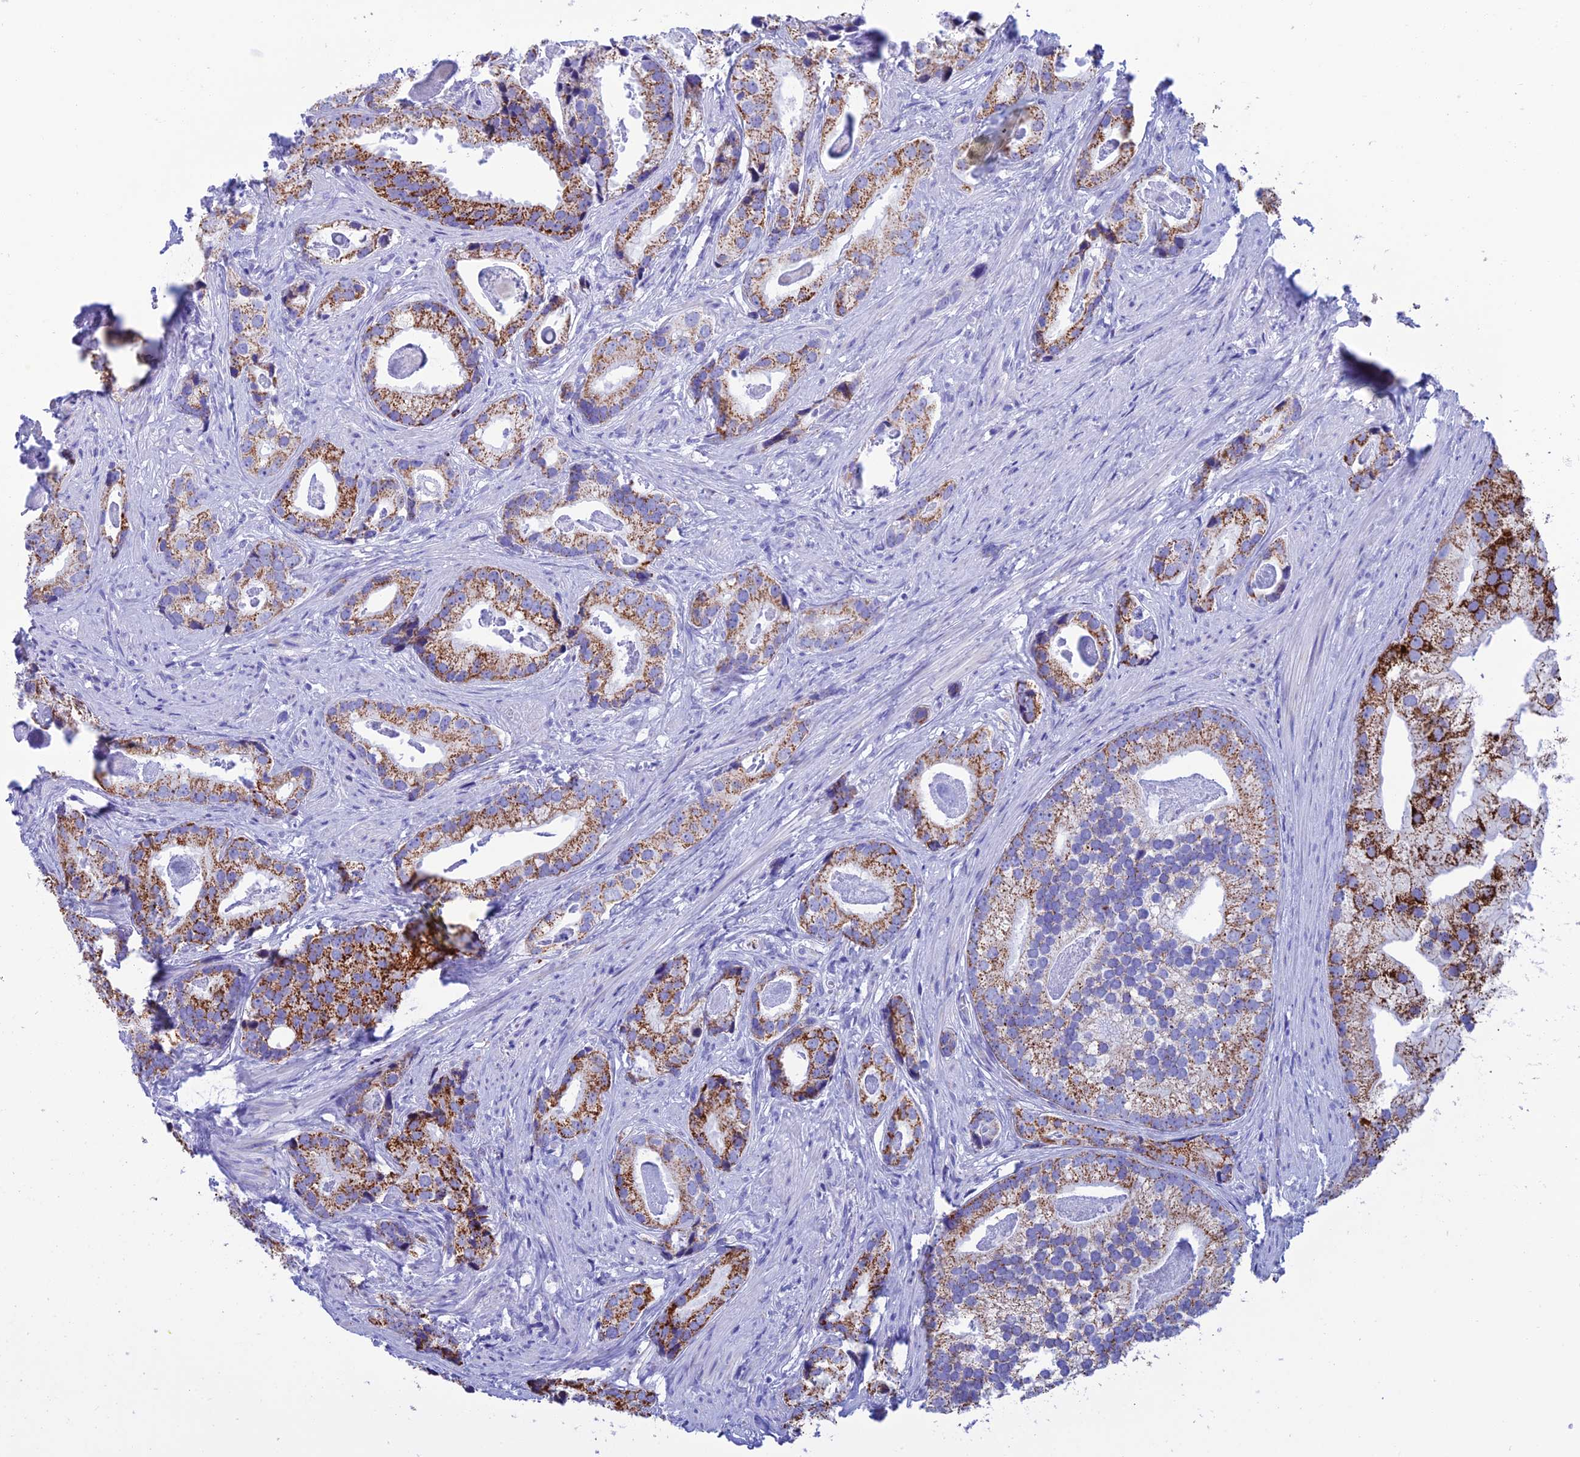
{"staining": {"intensity": "strong", "quantity": "25%-75%", "location": "cytoplasmic/membranous"}, "tissue": "prostate cancer", "cell_type": "Tumor cells", "image_type": "cancer", "snomed": [{"axis": "morphology", "description": "Adenocarcinoma, Low grade"}, {"axis": "topography", "description": "Prostate"}], "caption": "Strong cytoplasmic/membranous staining for a protein is present in approximately 25%-75% of tumor cells of prostate cancer (adenocarcinoma (low-grade)) using immunohistochemistry.", "gene": "NXPE4", "patient": {"sex": "male", "age": 71}}